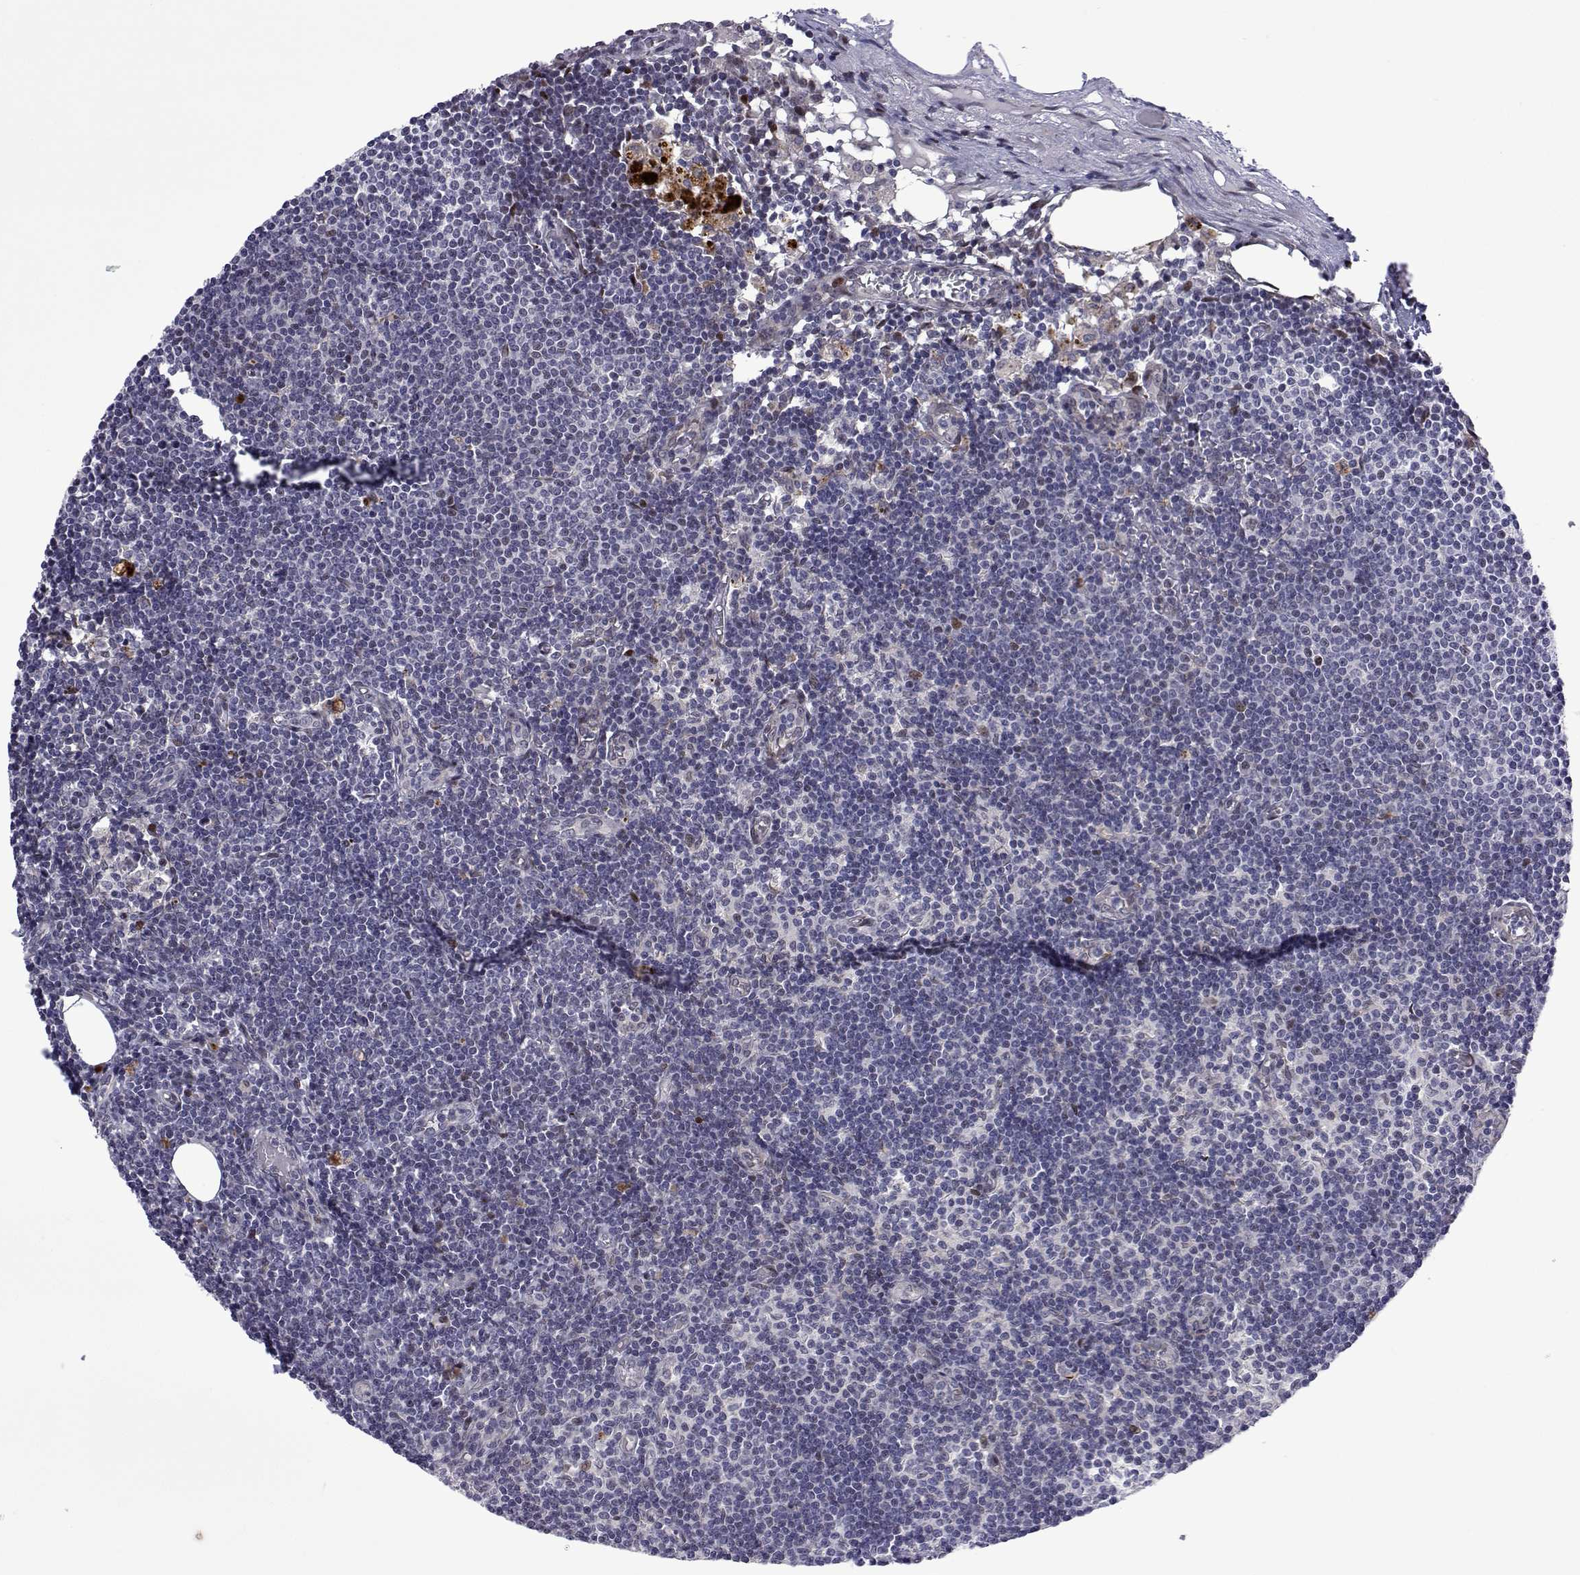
{"staining": {"intensity": "negative", "quantity": "none", "location": "none"}, "tissue": "lymph node", "cell_type": "Germinal center cells", "image_type": "normal", "snomed": [{"axis": "morphology", "description": "Normal tissue, NOS"}, {"axis": "topography", "description": "Lymph node"}], "caption": "There is no significant positivity in germinal center cells of lymph node. Nuclei are stained in blue.", "gene": "EFCAB3", "patient": {"sex": "female", "age": 69}}